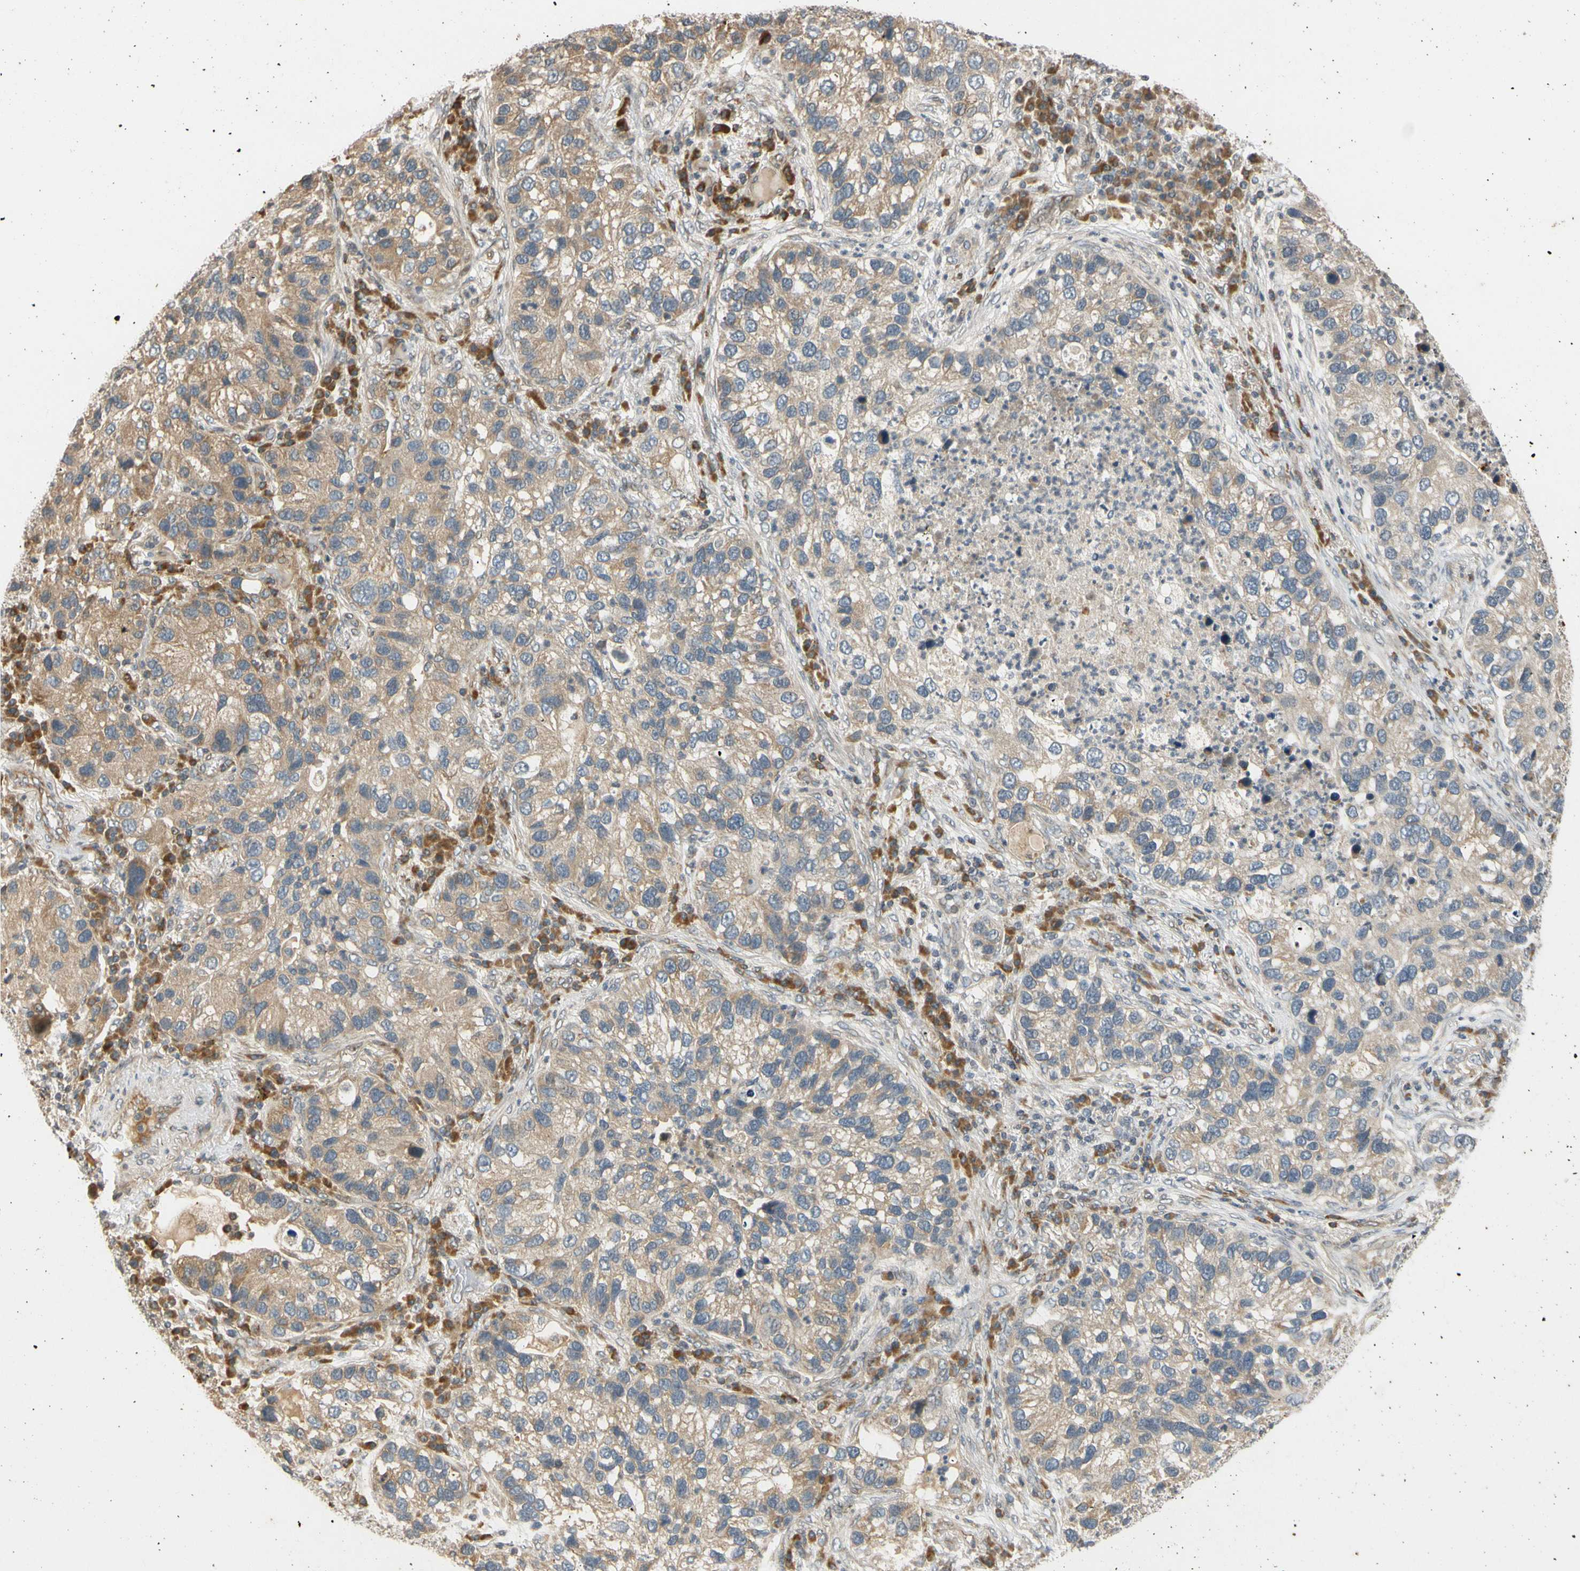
{"staining": {"intensity": "moderate", "quantity": ">75%", "location": "cytoplasmic/membranous"}, "tissue": "lung cancer", "cell_type": "Tumor cells", "image_type": "cancer", "snomed": [{"axis": "morphology", "description": "Normal tissue, NOS"}, {"axis": "morphology", "description": "Adenocarcinoma, NOS"}, {"axis": "topography", "description": "Bronchus"}, {"axis": "topography", "description": "Lung"}], "caption": "Adenocarcinoma (lung) tissue demonstrates moderate cytoplasmic/membranous staining in about >75% of tumor cells", "gene": "ATP2C1", "patient": {"sex": "male", "age": 54}}